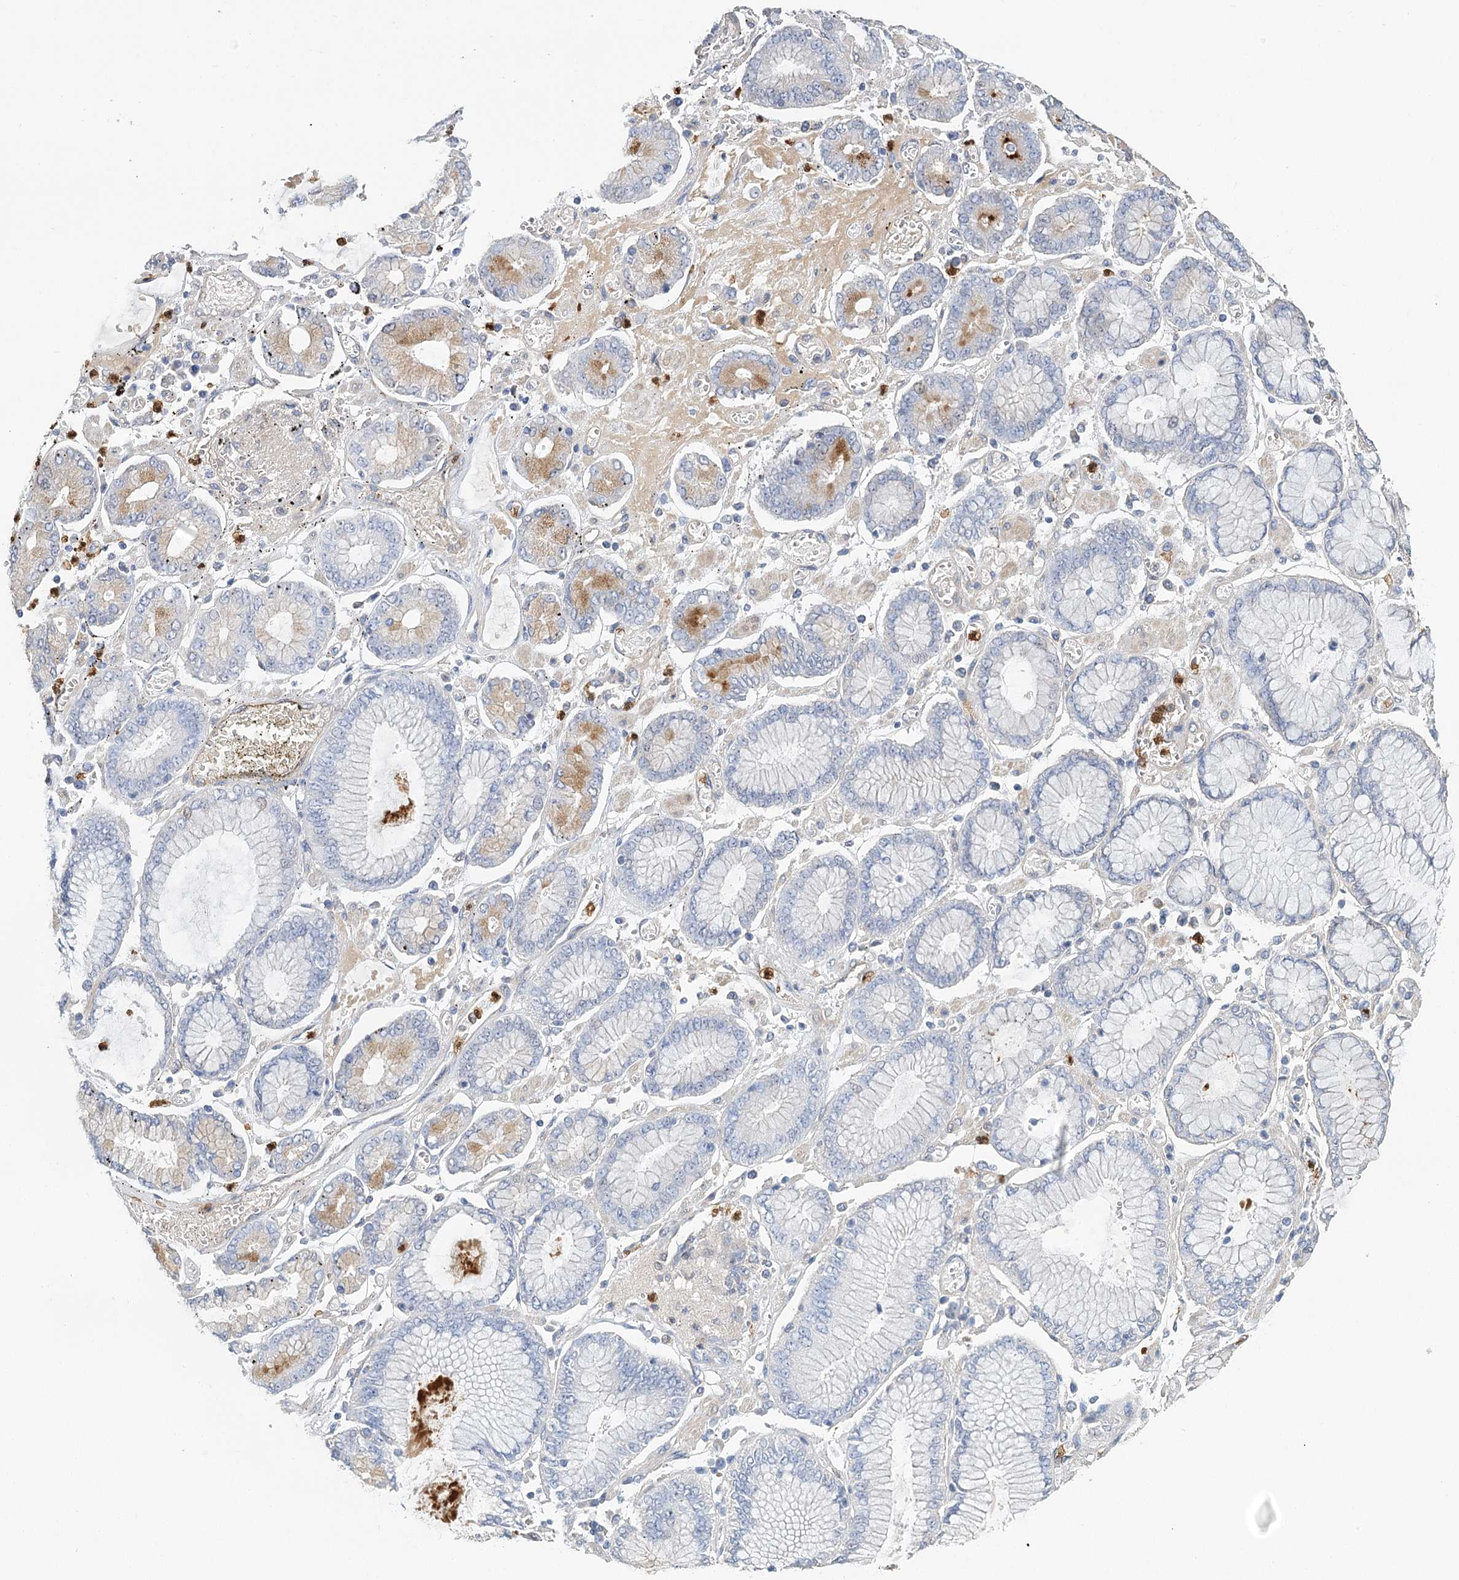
{"staining": {"intensity": "moderate", "quantity": "<25%", "location": "cytoplasmic/membranous"}, "tissue": "stomach cancer", "cell_type": "Tumor cells", "image_type": "cancer", "snomed": [{"axis": "morphology", "description": "Adenocarcinoma, NOS"}, {"axis": "topography", "description": "Stomach"}], "caption": "This histopathology image exhibits stomach cancer (adenocarcinoma) stained with immunohistochemistry (IHC) to label a protein in brown. The cytoplasmic/membranous of tumor cells show moderate positivity for the protein. Nuclei are counter-stained blue.", "gene": "EPB41L5", "patient": {"sex": "male", "age": 76}}